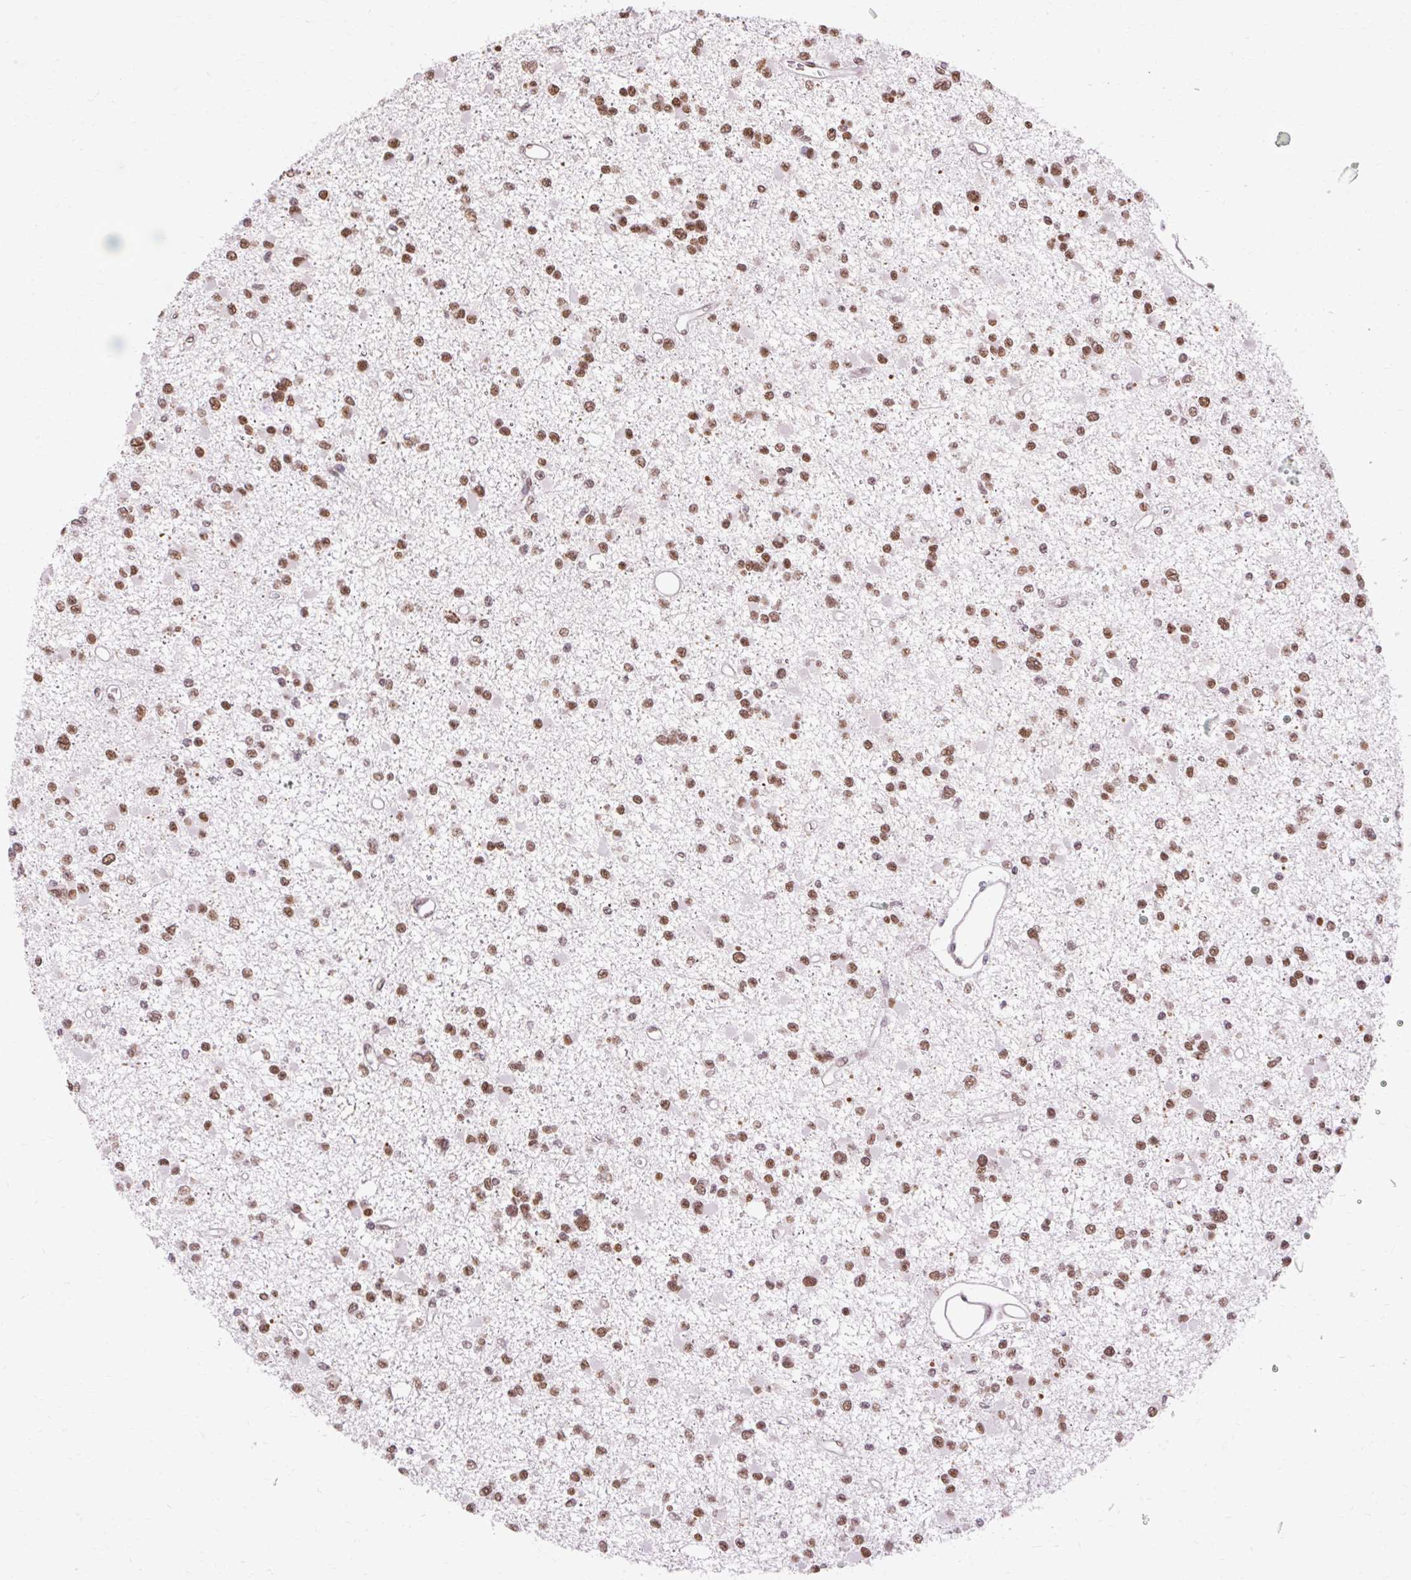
{"staining": {"intensity": "moderate", "quantity": ">75%", "location": "nuclear"}, "tissue": "glioma", "cell_type": "Tumor cells", "image_type": "cancer", "snomed": [{"axis": "morphology", "description": "Glioma, malignant, Low grade"}, {"axis": "topography", "description": "Brain"}], "caption": "Moderate nuclear protein staining is appreciated in about >75% of tumor cells in malignant low-grade glioma.", "gene": "NPIPB12", "patient": {"sex": "female", "age": 22}}